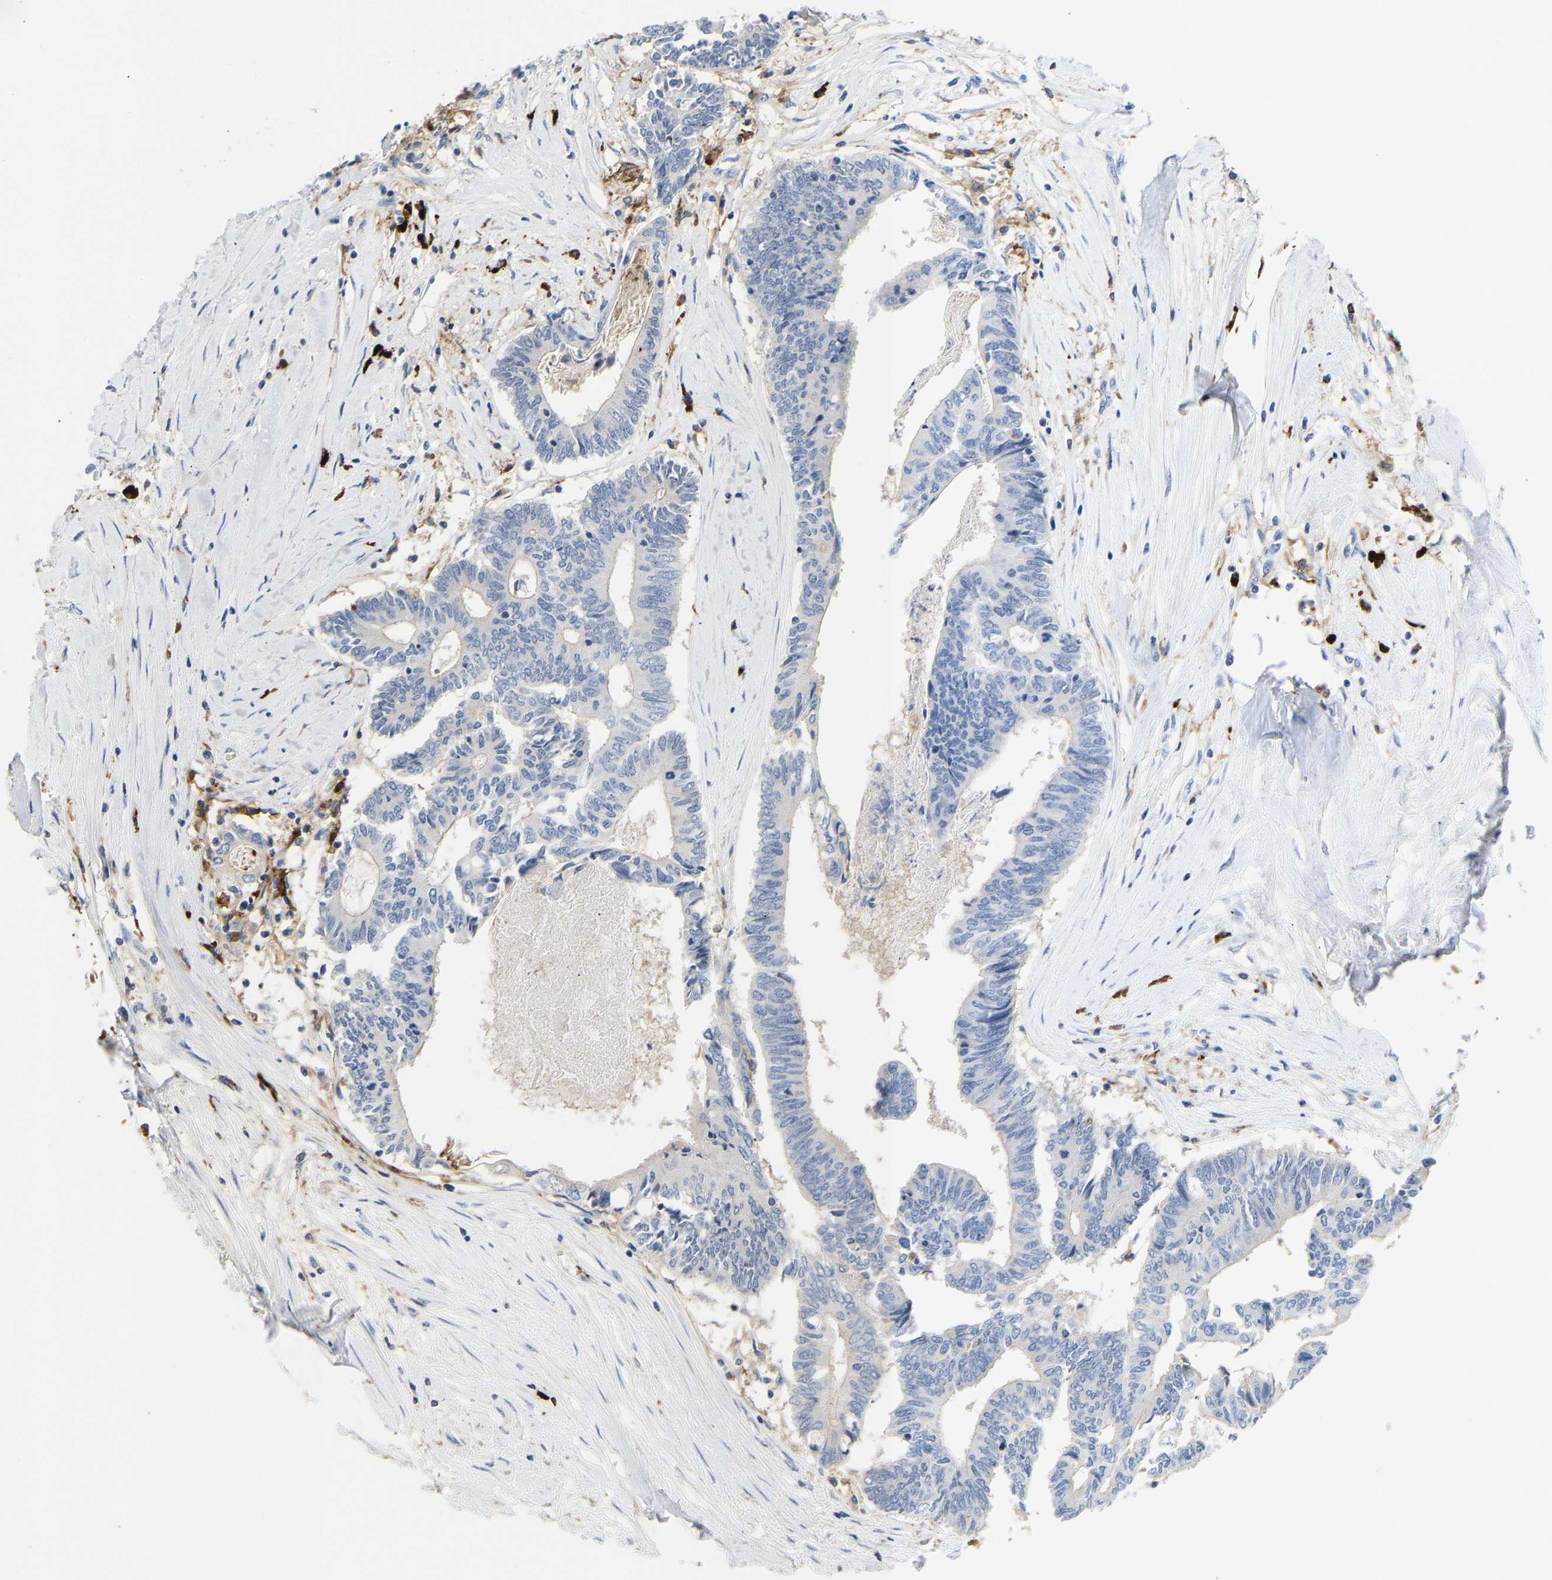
{"staining": {"intensity": "negative", "quantity": "none", "location": "none"}, "tissue": "colorectal cancer", "cell_type": "Tumor cells", "image_type": "cancer", "snomed": [{"axis": "morphology", "description": "Adenocarcinoma, NOS"}, {"axis": "topography", "description": "Rectum"}], "caption": "The IHC photomicrograph has no significant positivity in tumor cells of adenocarcinoma (colorectal) tissue. Brightfield microscopy of immunohistochemistry stained with DAB (brown) and hematoxylin (blue), captured at high magnification.", "gene": "FGF18", "patient": {"sex": "male", "age": 63}}